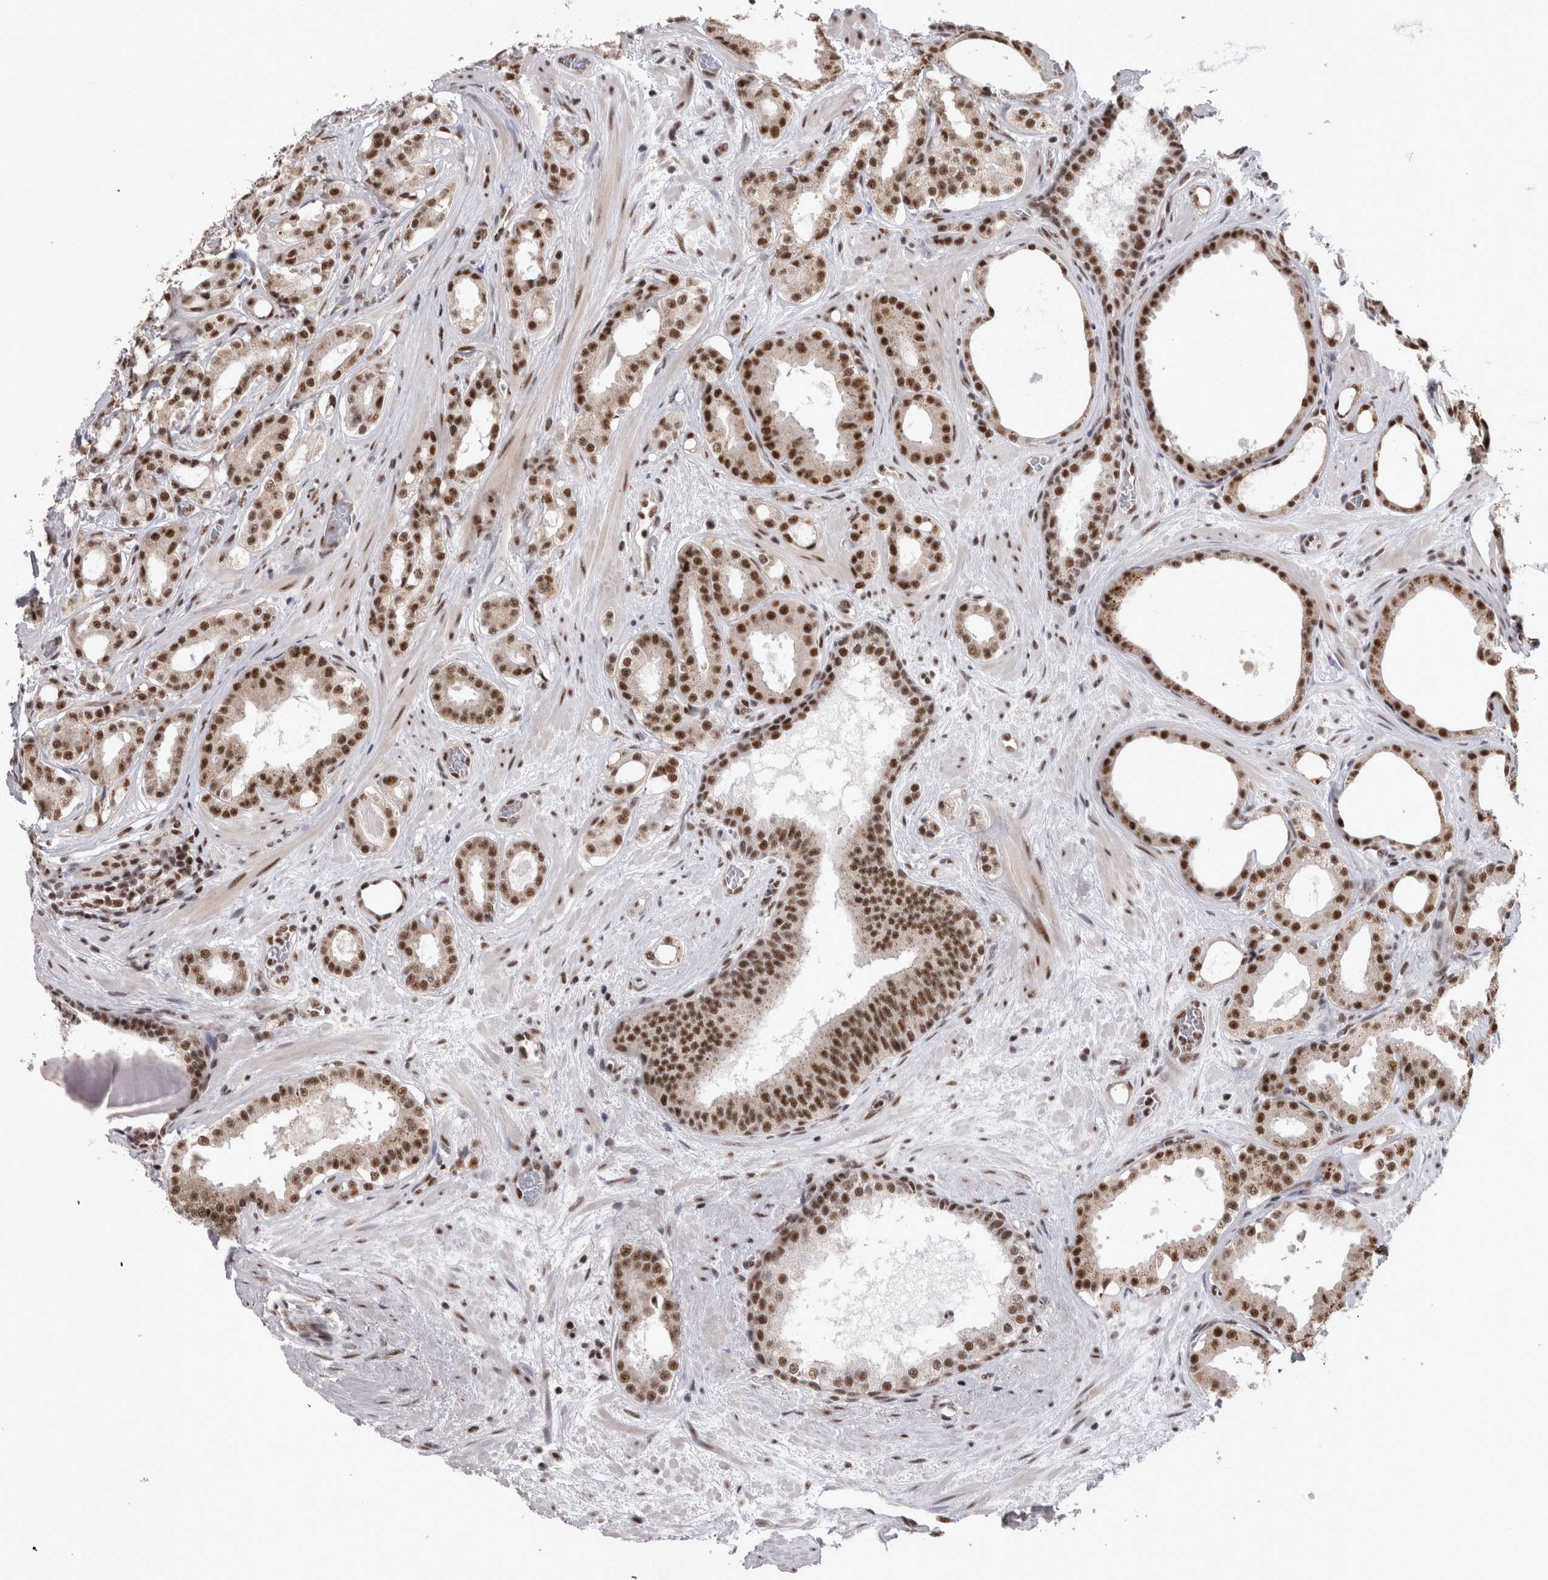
{"staining": {"intensity": "strong", "quantity": ">75%", "location": "nuclear"}, "tissue": "prostate cancer", "cell_type": "Tumor cells", "image_type": "cancer", "snomed": [{"axis": "morphology", "description": "Adenocarcinoma, High grade"}, {"axis": "topography", "description": "Prostate"}], "caption": "Approximately >75% of tumor cells in human high-grade adenocarcinoma (prostate) exhibit strong nuclear protein staining as visualized by brown immunohistochemical staining.", "gene": "CDK11A", "patient": {"sex": "male", "age": 60}}